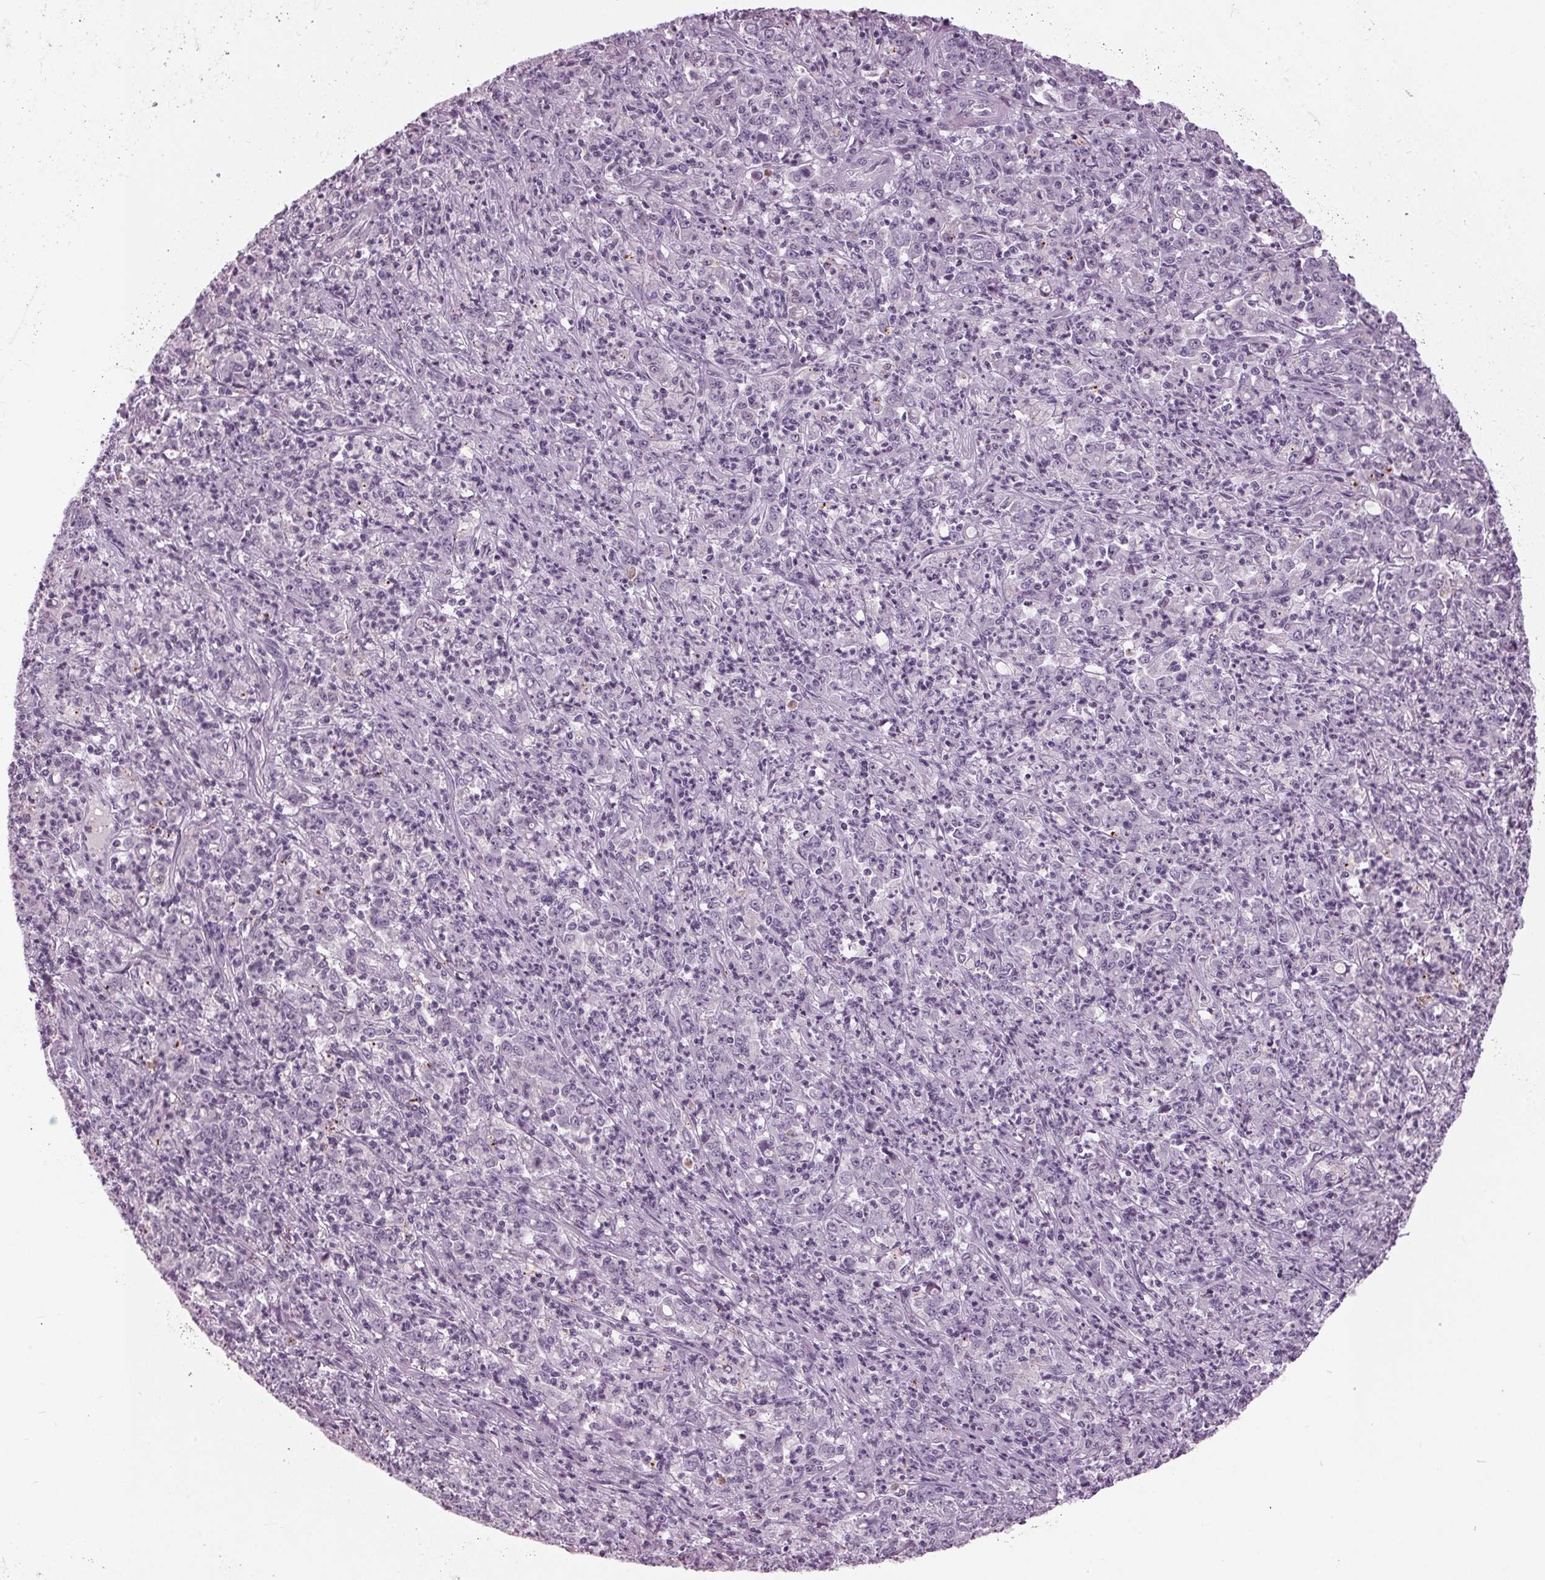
{"staining": {"intensity": "negative", "quantity": "none", "location": "none"}, "tissue": "stomach cancer", "cell_type": "Tumor cells", "image_type": "cancer", "snomed": [{"axis": "morphology", "description": "Adenocarcinoma, NOS"}, {"axis": "topography", "description": "Stomach, lower"}], "caption": "The IHC histopathology image has no significant staining in tumor cells of adenocarcinoma (stomach) tissue. (Brightfield microscopy of DAB (3,3'-diaminobenzidine) immunohistochemistry (IHC) at high magnification).", "gene": "CYP3A43", "patient": {"sex": "female", "age": 71}}